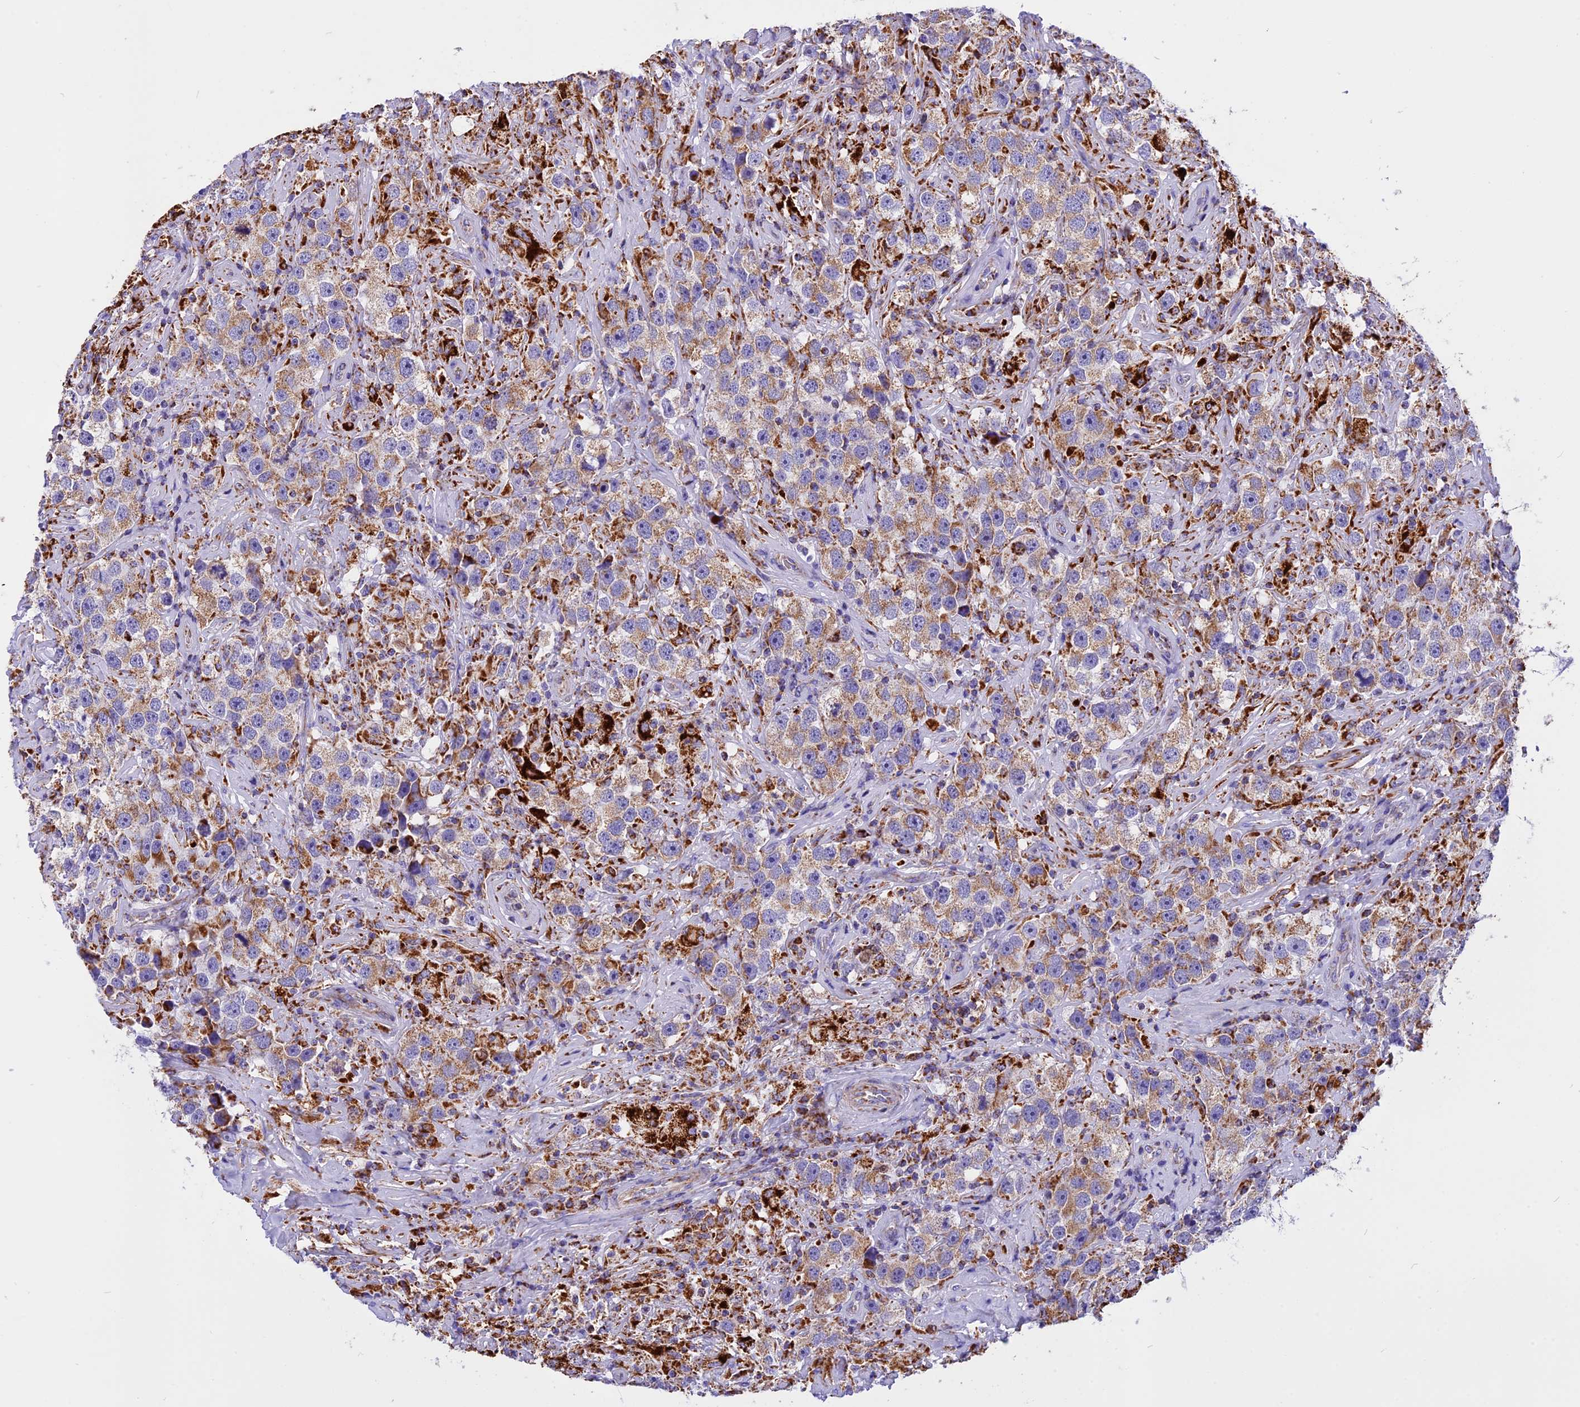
{"staining": {"intensity": "moderate", "quantity": ">75%", "location": "cytoplasmic/membranous"}, "tissue": "testis cancer", "cell_type": "Tumor cells", "image_type": "cancer", "snomed": [{"axis": "morphology", "description": "Seminoma, NOS"}, {"axis": "topography", "description": "Testis"}], "caption": "Brown immunohistochemical staining in seminoma (testis) shows moderate cytoplasmic/membranous positivity in about >75% of tumor cells.", "gene": "VDAC2", "patient": {"sex": "male", "age": 49}}